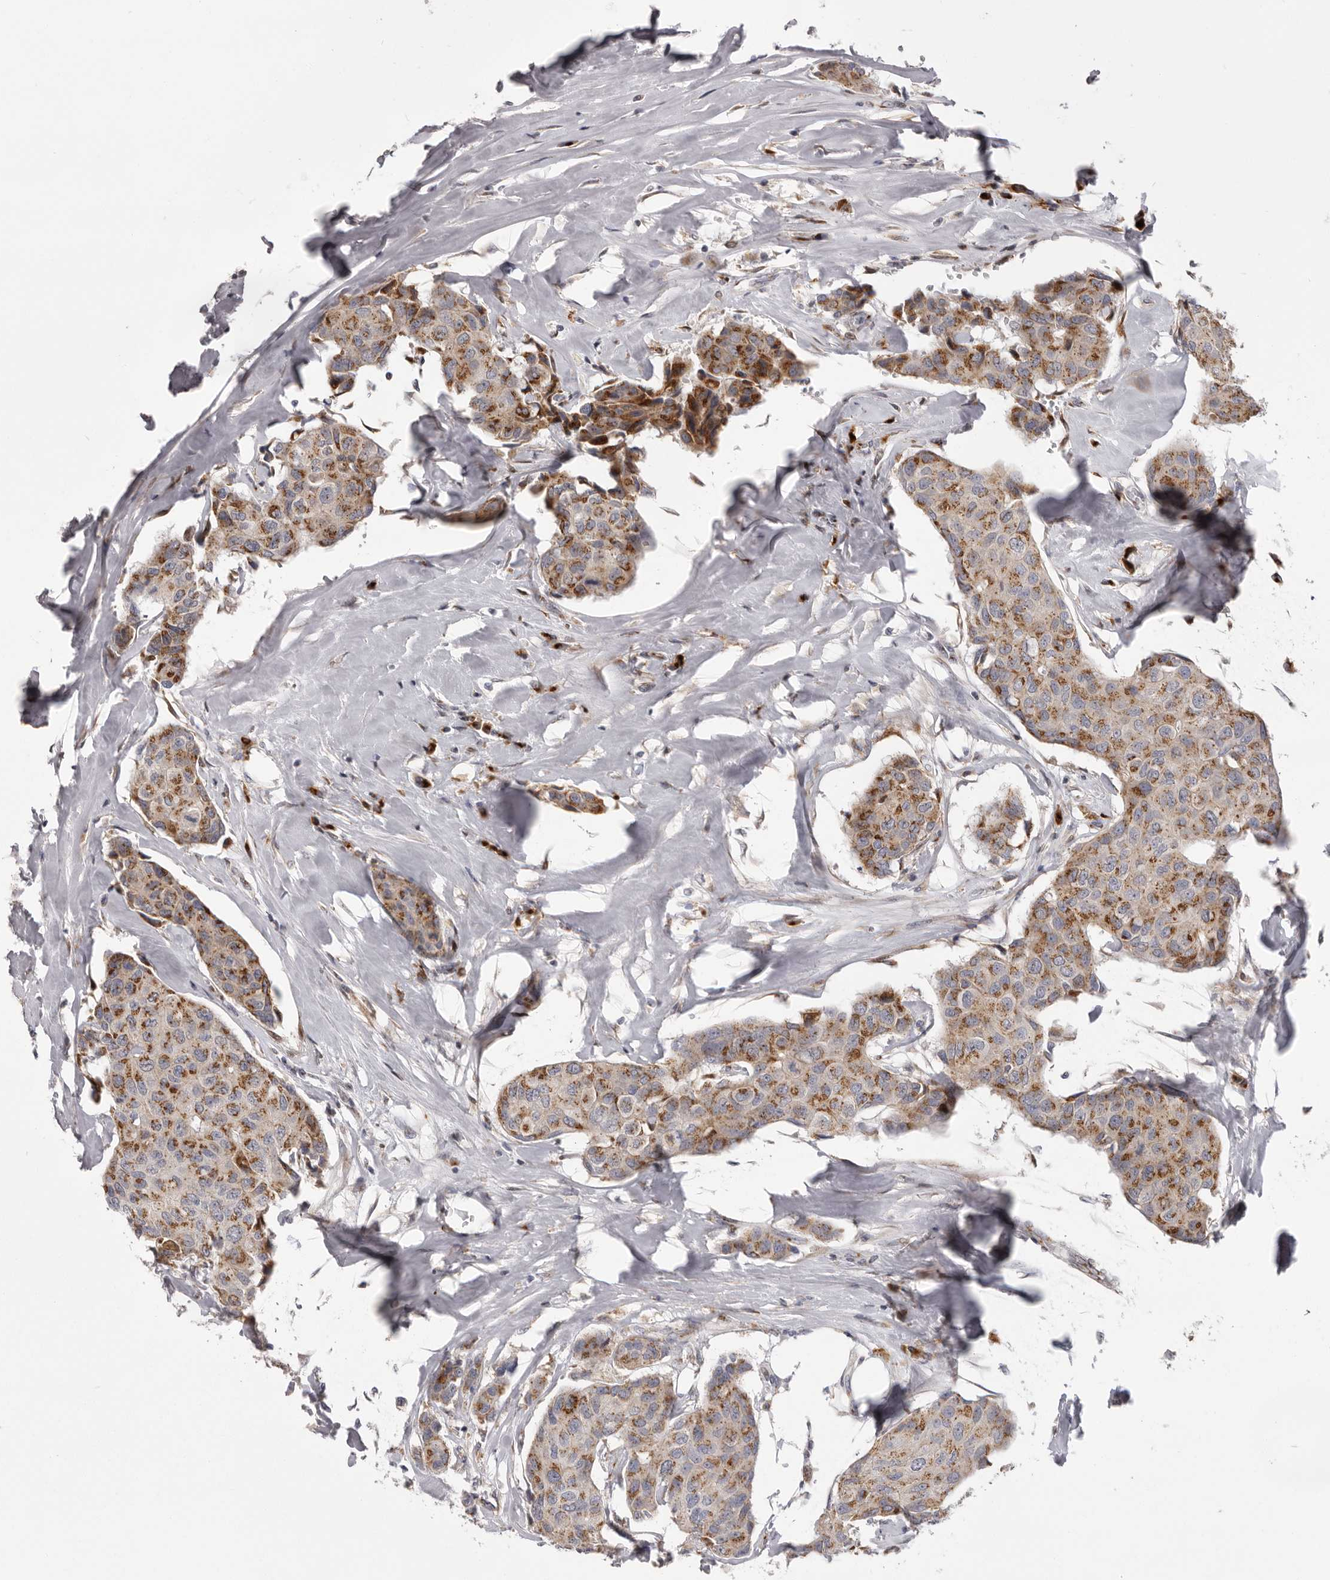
{"staining": {"intensity": "moderate", "quantity": ">75%", "location": "cytoplasmic/membranous"}, "tissue": "breast cancer", "cell_type": "Tumor cells", "image_type": "cancer", "snomed": [{"axis": "morphology", "description": "Duct carcinoma"}, {"axis": "topography", "description": "Breast"}], "caption": "Immunohistochemical staining of breast invasive ductal carcinoma exhibits medium levels of moderate cytoplasmic/membranous expression in approximately >75% of tumor cells. The staining was performed using DAB, with brown indicating positive protein expression. Nuclei are stained blue with hematoxylin.", "gene": "WDR47", "patient": {"sex": "female", "age": 80}}